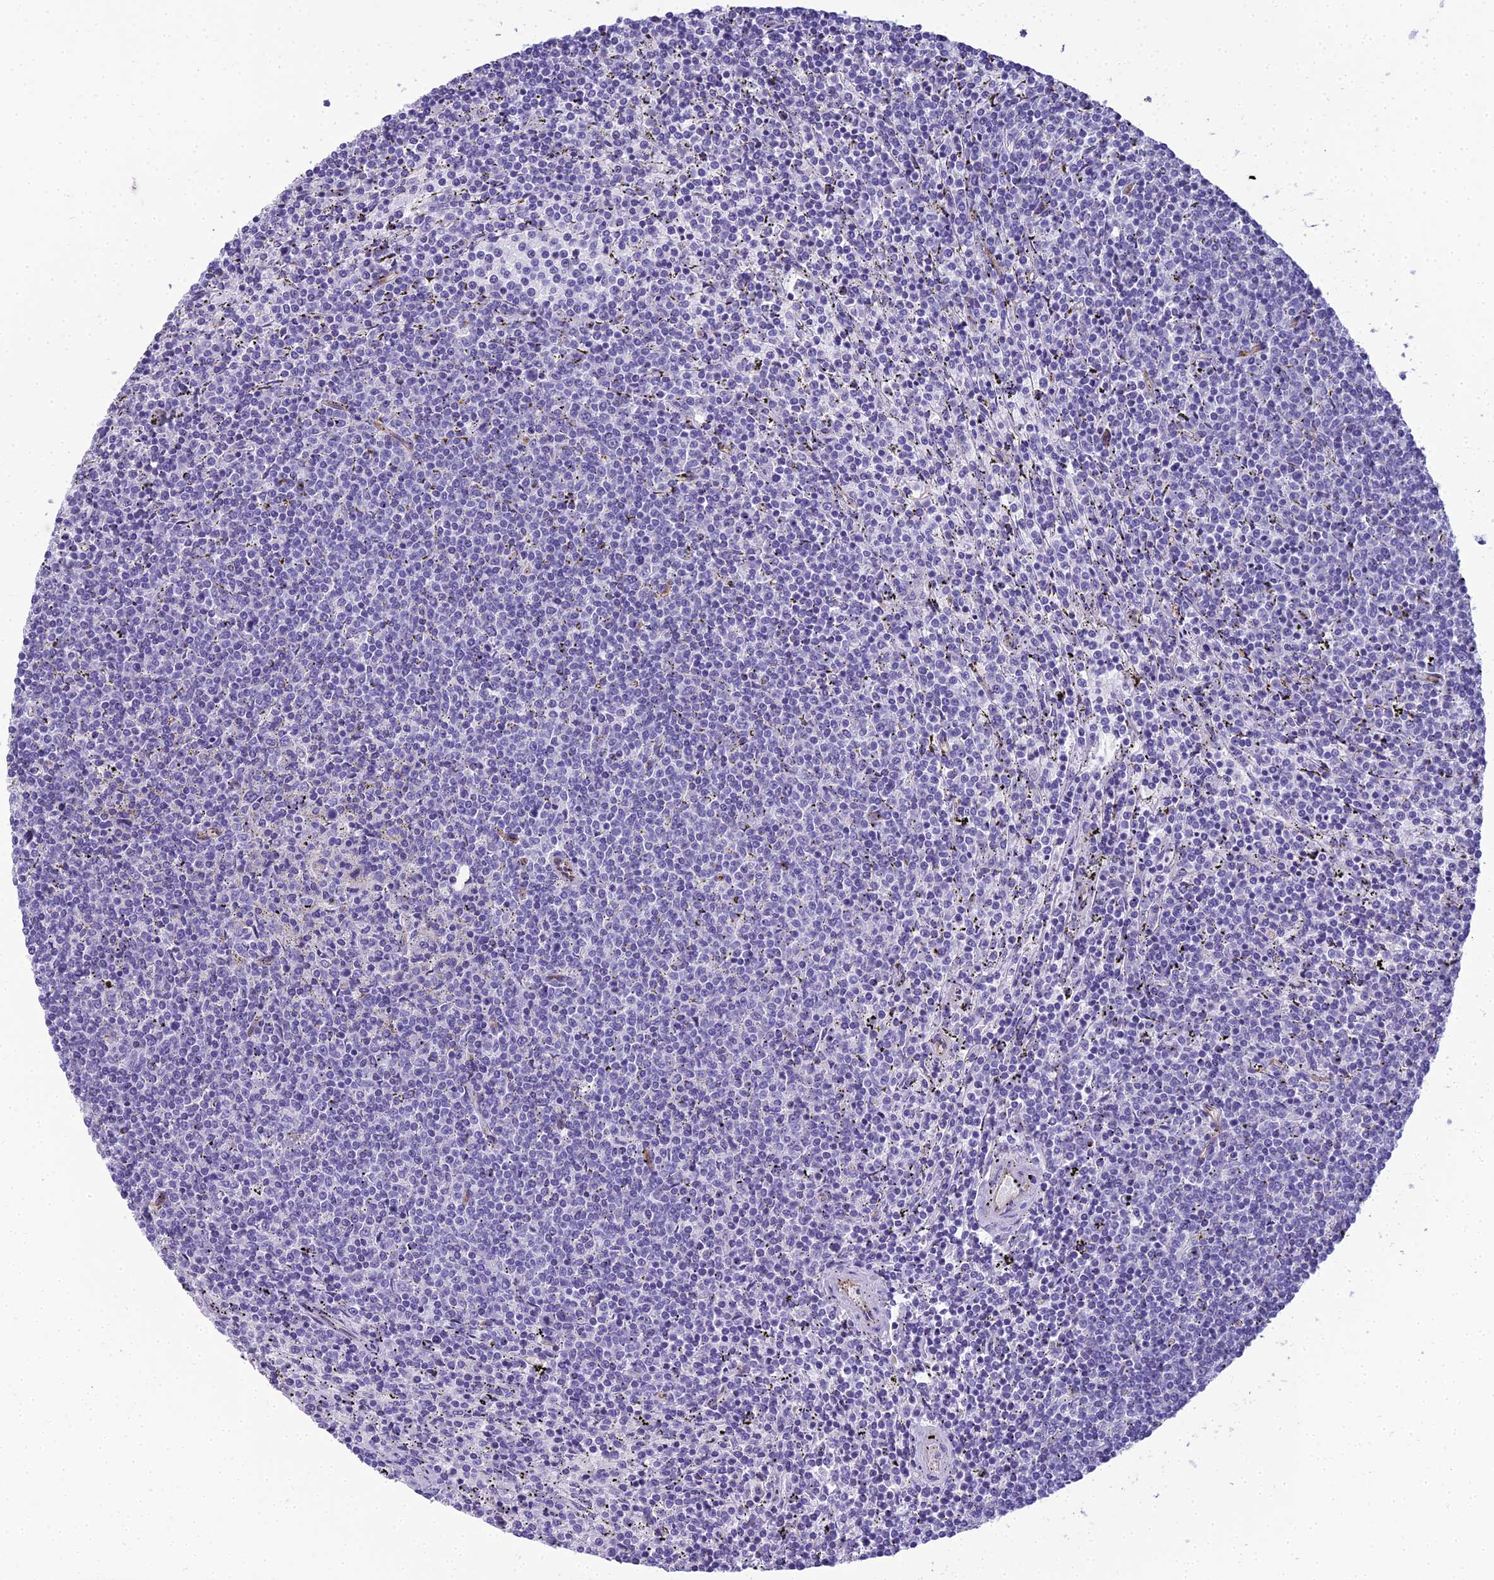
{"staining": {"intensity": "negative", "quantity": "none", "location": "none"}, "tissue": "lymphoma", "cell_type": "Tumor cells", "image_type": "cancer", "snomed": [{"axis": "morphology", "description": "Malignant lymphoma, non-Hodgkin's type, Low grade"}, {"axis": "topography", "description": "Spleen"}], "caption": "Lymphoma was stained to show a protein in brown. There is no significant expression in tumor cells.", "gene": "NINJ1", "patient": {"sex": "female", "age": 50}}